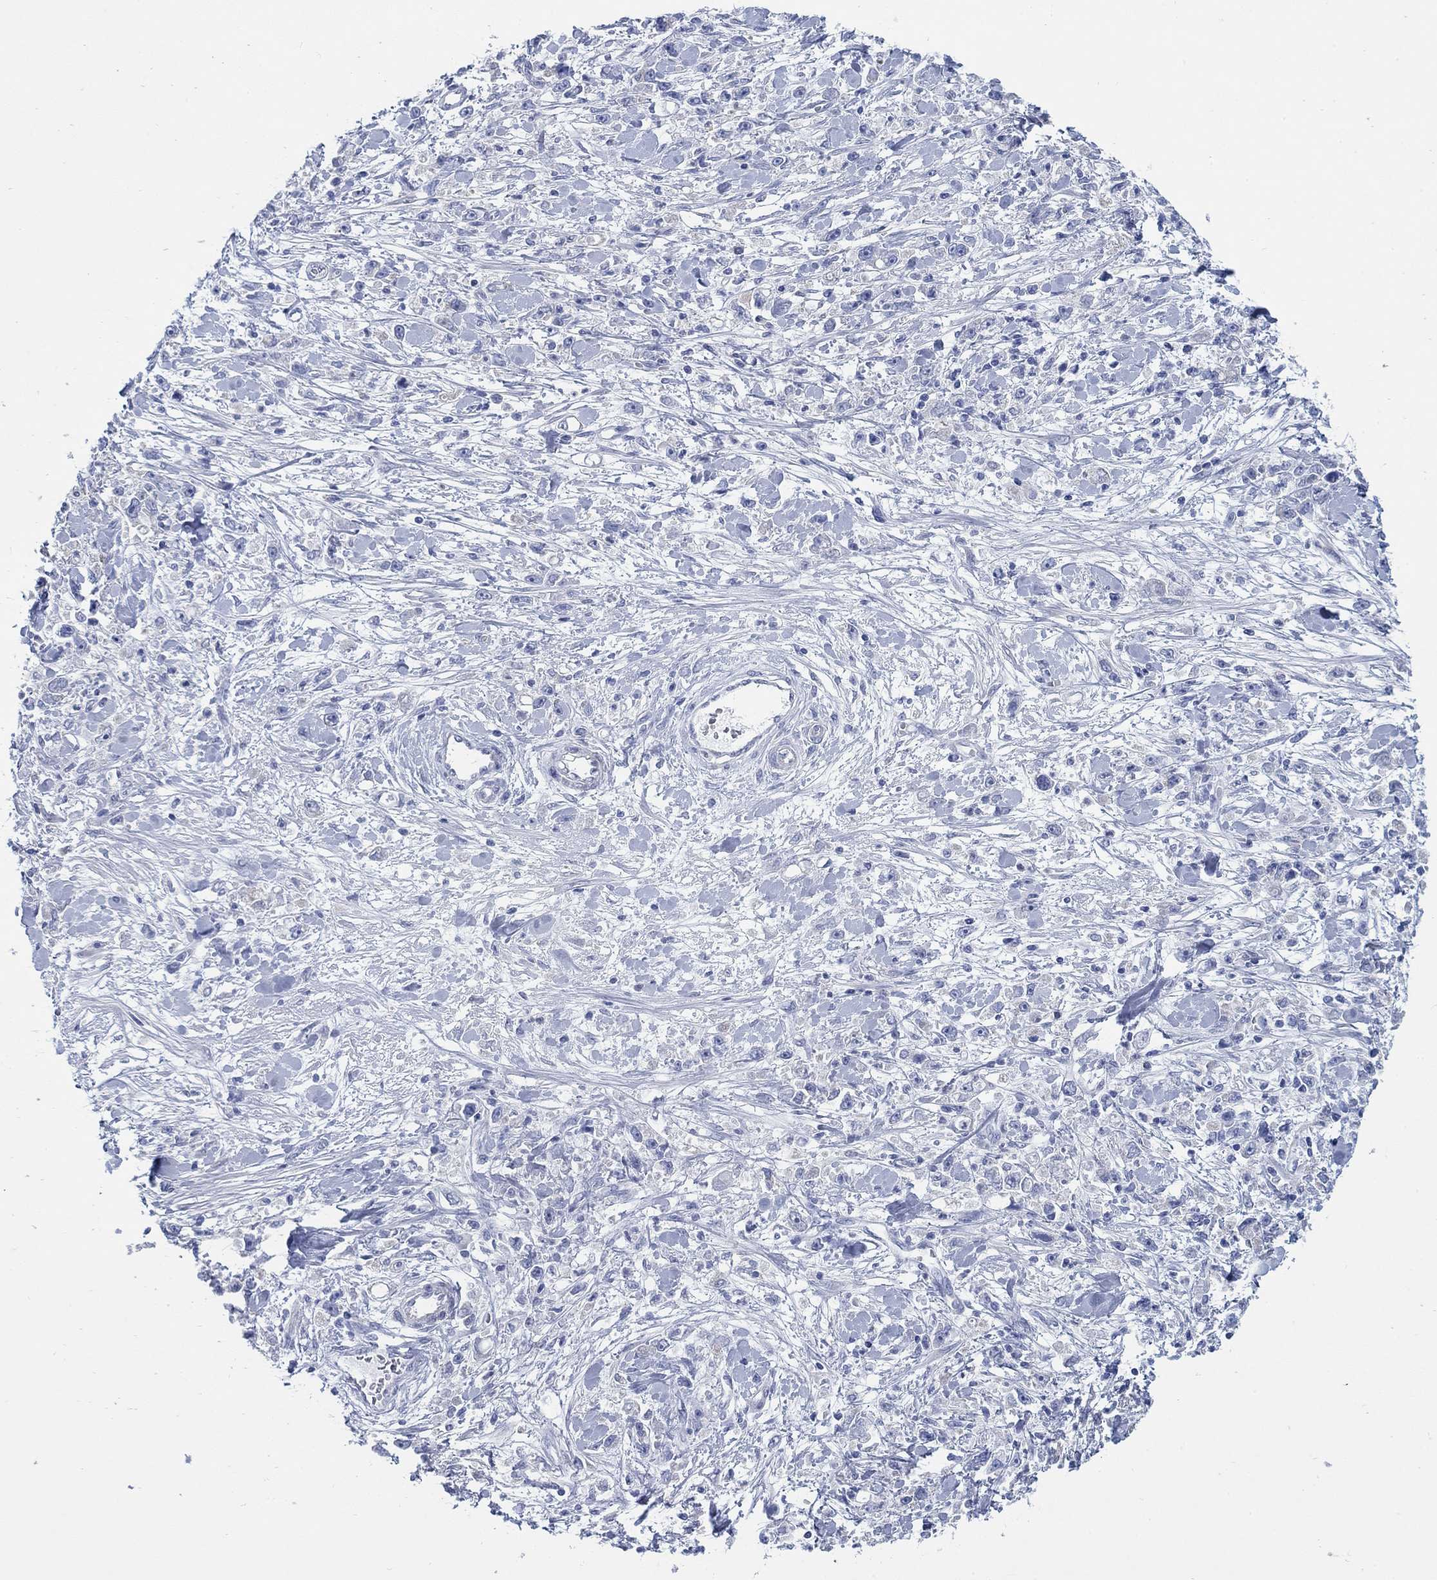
{"staining": {"intensity": "negative", "quantity": "none", "location": "none"}, "tissue": "stomach cancer", "cell_type": "Tumor cells", "image_type": "cancer", "snomed": [{"axis": "morphology", "description": "Adenocarcinoma, NOS"}, {"axis": "topography", "description": "Stomach"}], "caption": "Stomach adenocarcinoma was stained to show a protein in brown. There is no significant positivity in tumor cells.", "gene": "SCCPDH", "patient": {"sex": "female", "age": 59}}